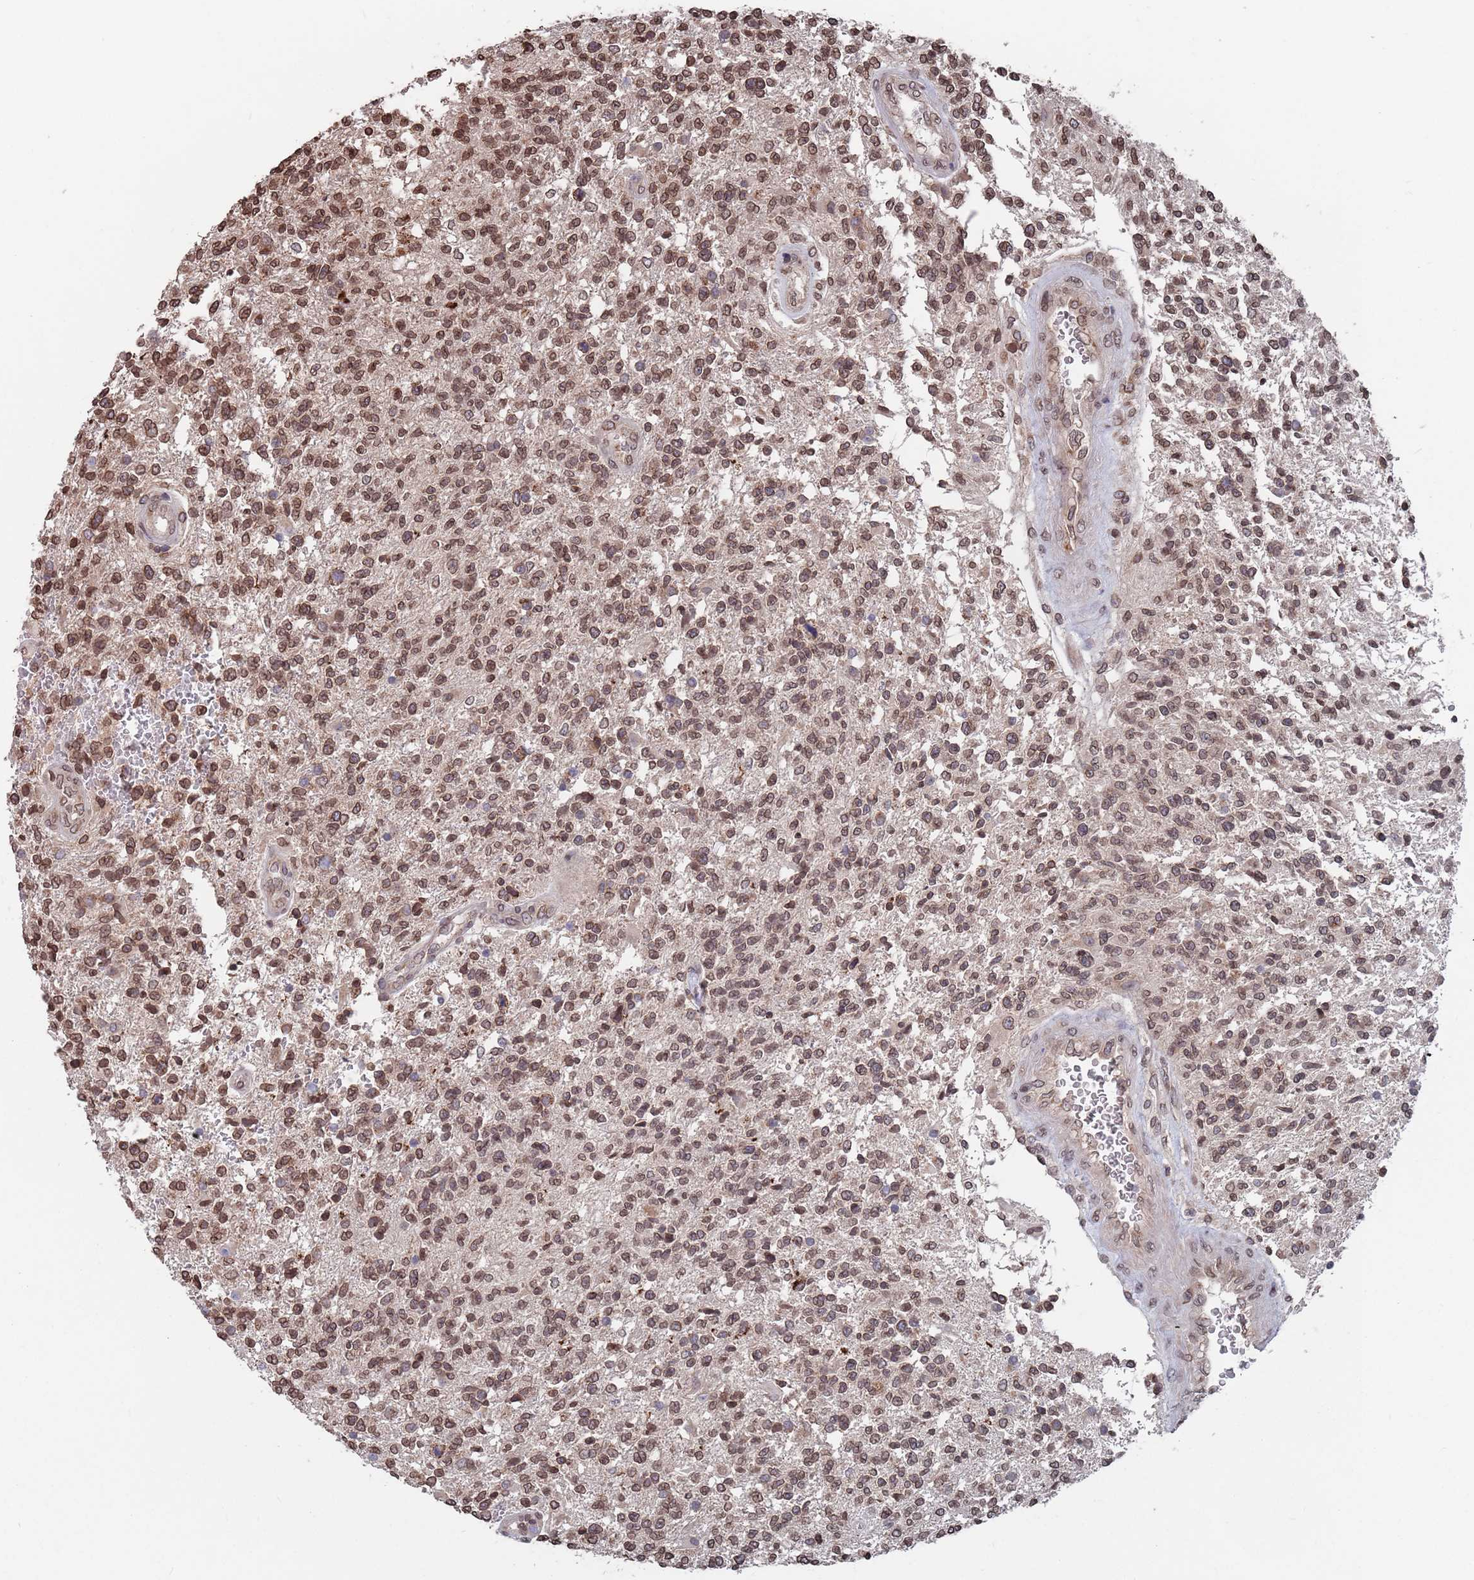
{"staining": {"intensity": "moderate", "quantity": ">75%", "location": "nuclear"}, "tissue": "glioma", "cell_type": "Tumor cells", "image_type": "cancer", "snomed": [{"axis": "morphology", "description": "Glioma, malignant, High grade"}, {"axis": "topography", "description": "Brain"}], "caption": "Protein analysis of glioma tissue reveals moderate nuclear staining in about >75% of tumor cells.", "gene": "SDHAF3", "patient": {"sex": "male", "age": 56}}